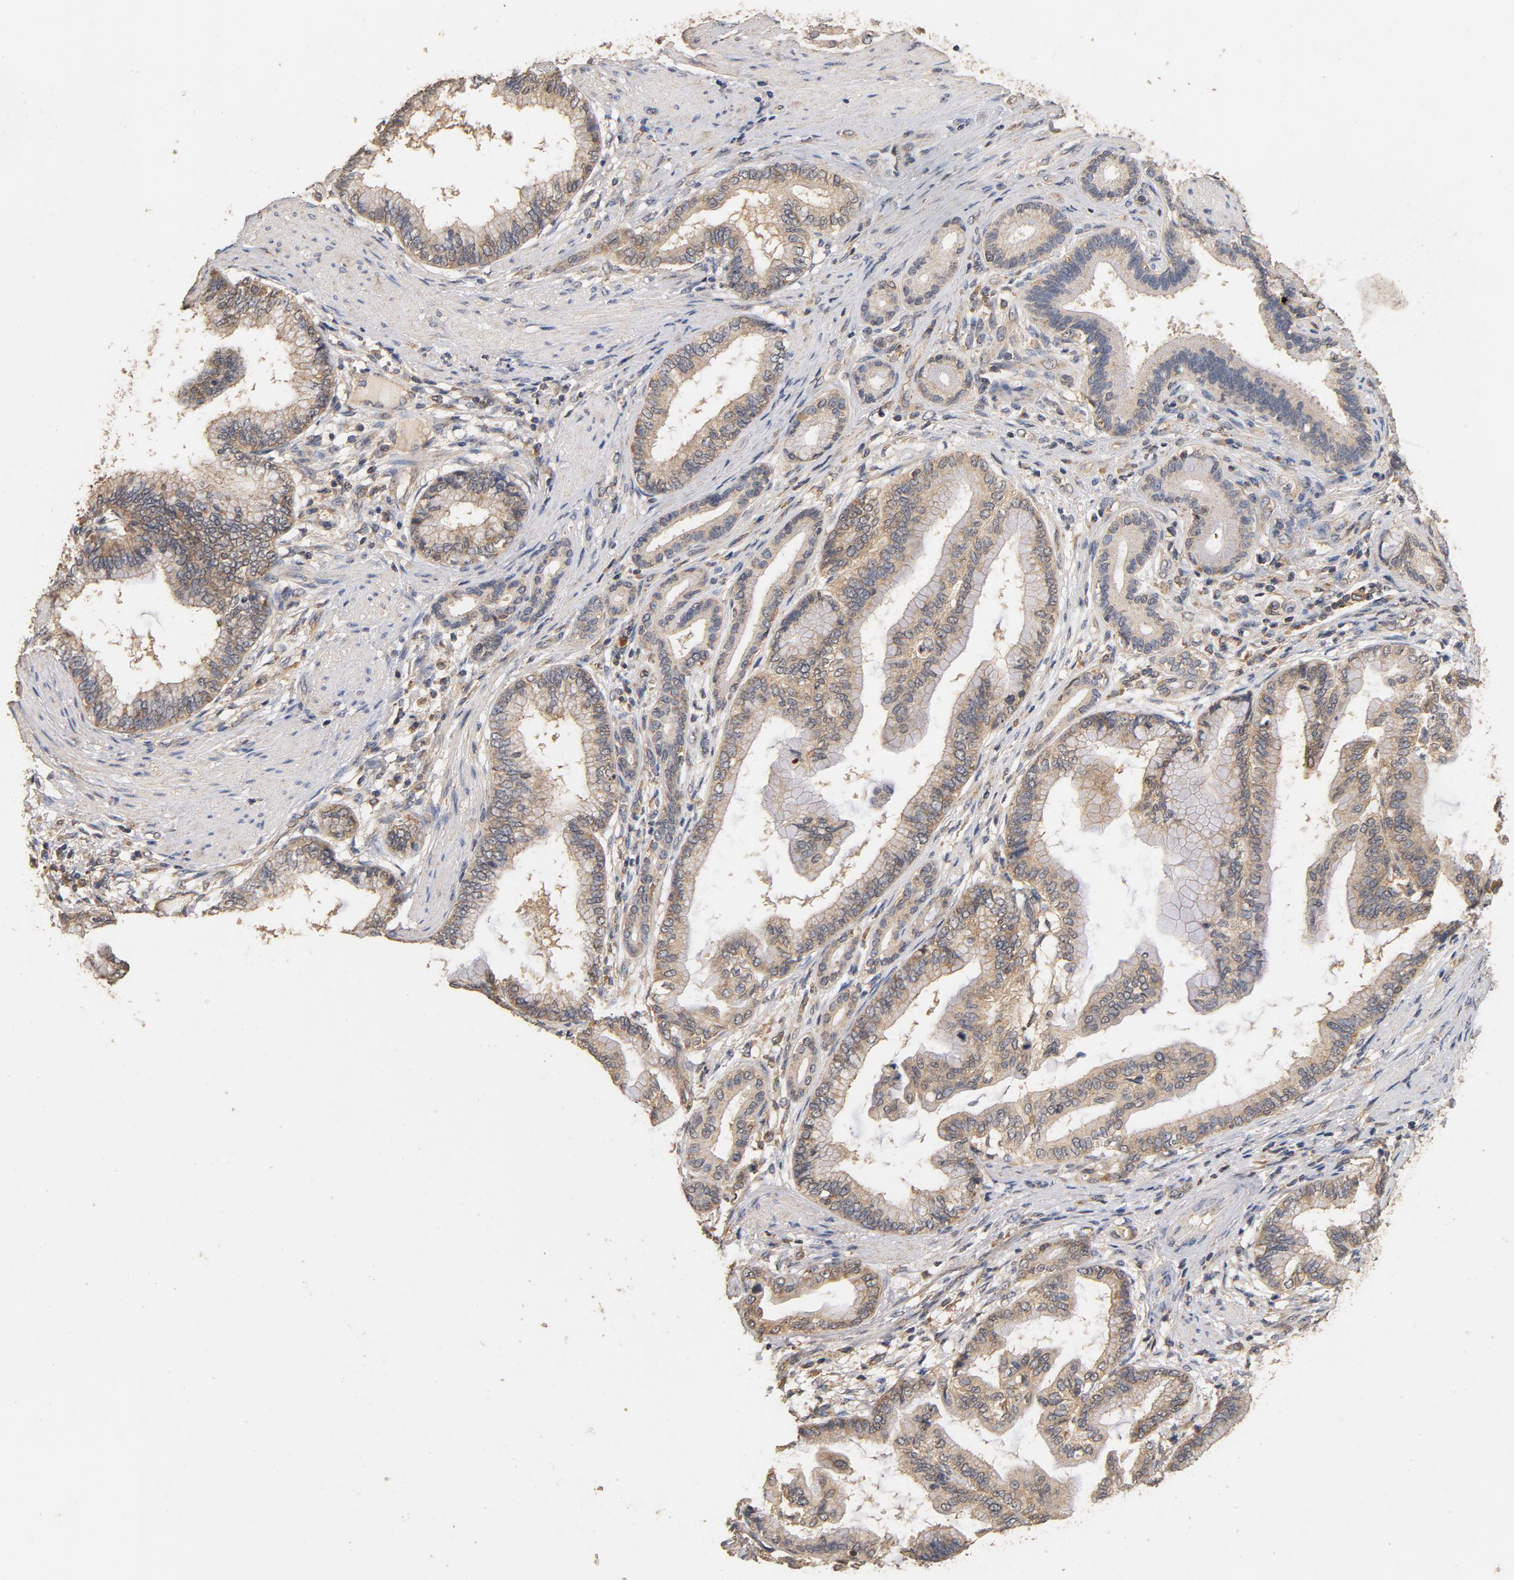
{"staining": {"intensity": "moderate", "quantity": ">75%", "location": "cytoplasmic/membranous"}, "tissue": "pancreatic cancer", "cell_type": "Tumor cells", "image_type": "cancer", "snomed": [{"axis": "morphology", "description": "Adenocarcinoma, NOS"}, {"axis": "topography", "description": "Pancreas"}], "caption": "Pancreatic cancer tissue exhibits moderate cytoplasmic/membranous expression in about >75% of tumor cells (Brightfield microscopy of DAB IHC at high magnification).", "gene": "DDX6", "patient": {"sex": "female", "age": 64}}